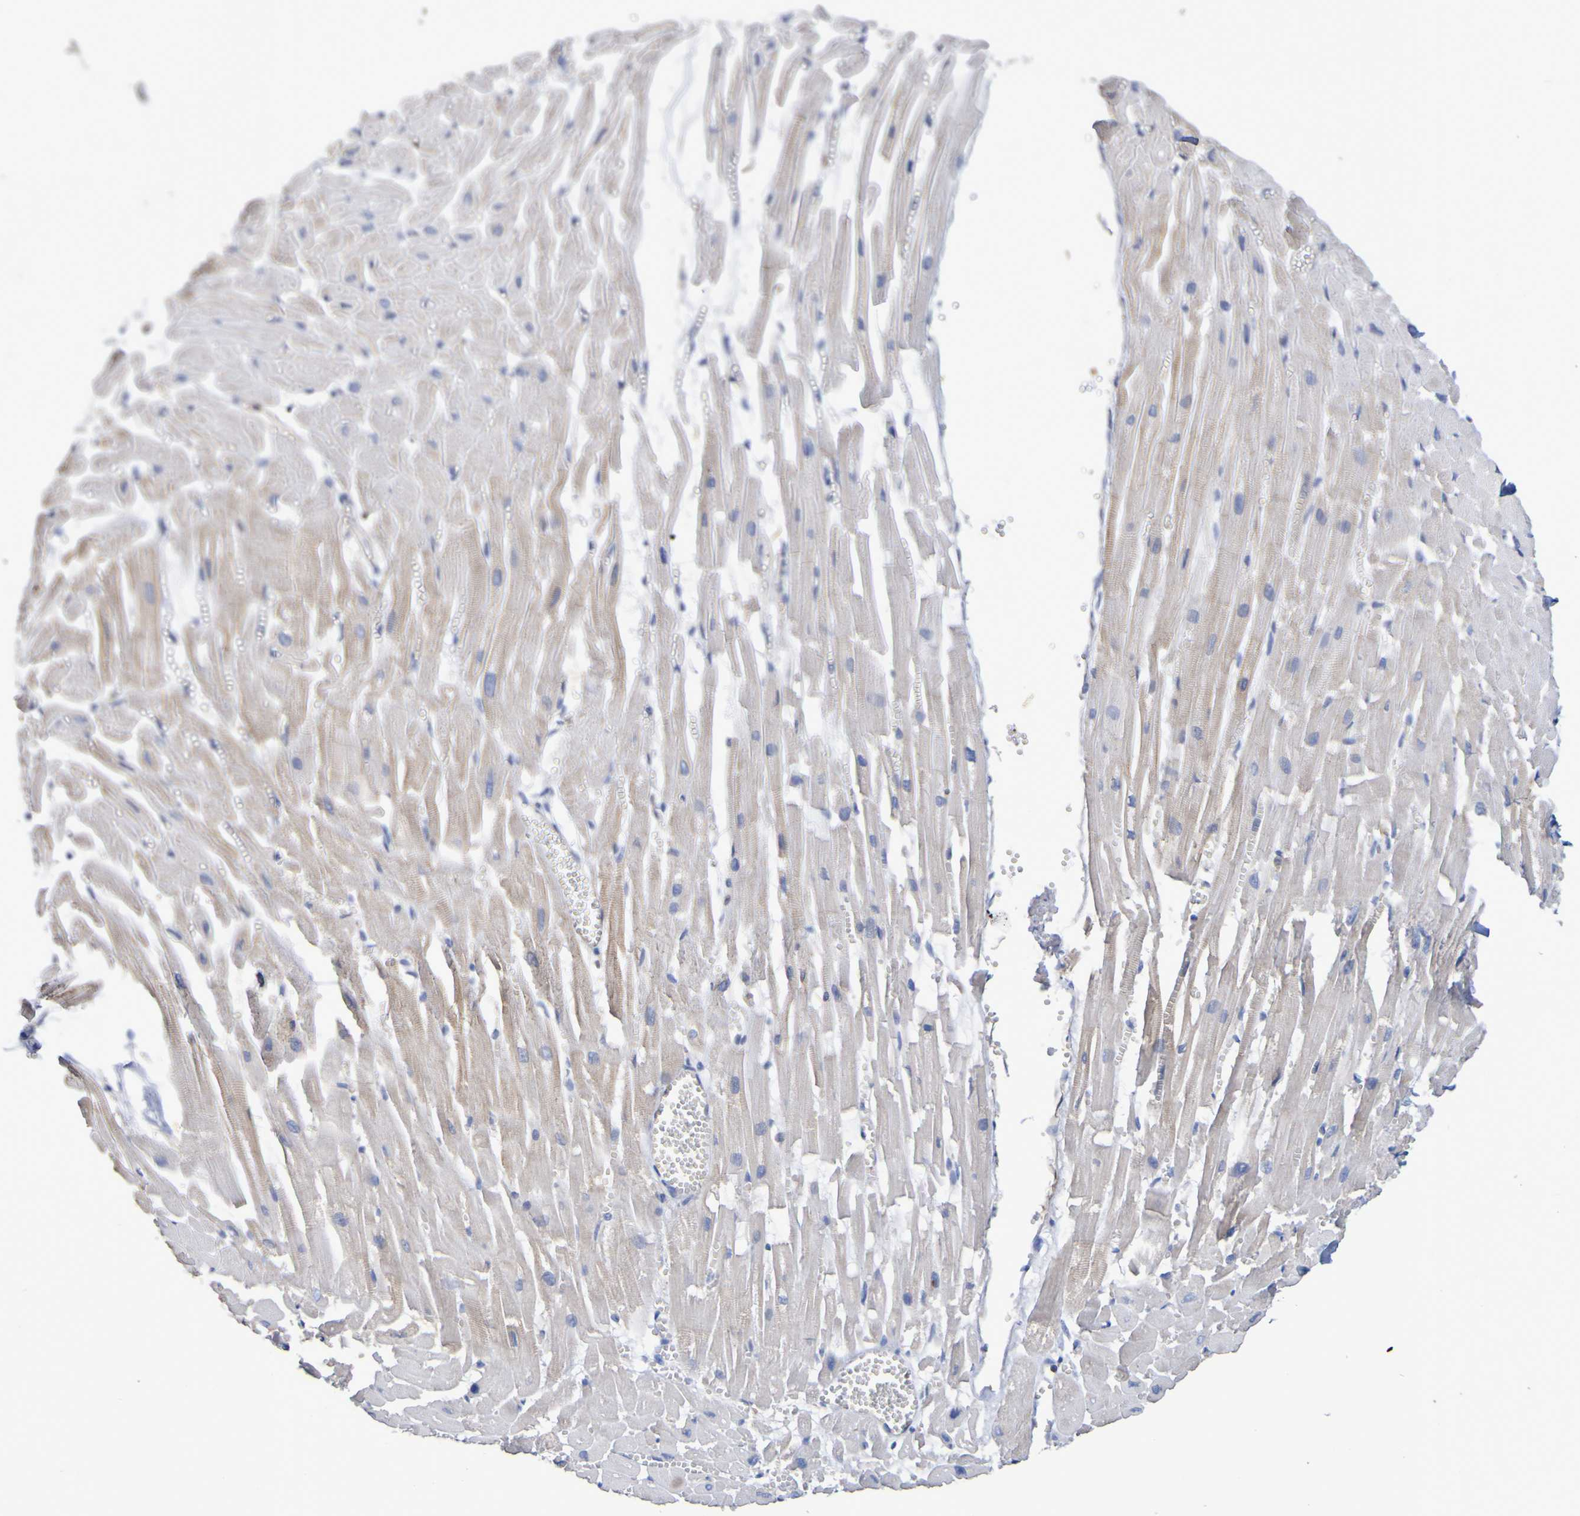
{"staining": {"intensity": "weak", "quantity": "<25%", "location": "cytoplasmic/membranous"}, "tissue": "heart muscle", "cell_type": "Cardiomyocytes", "image_type": "normal", "snomed": [{"axis": "morphology", "description": "Normal tissue, NOS"}, {"axis": "topography", "description": "Heart"}], "caption": "Photomicrograph shows no significant protein positivity in cardiomyocytes of unremarkable heart muscle. Nuclei are stained in blue.", "gene": "SYNJ1", "patient": {"sex": "female", "age": 19}}